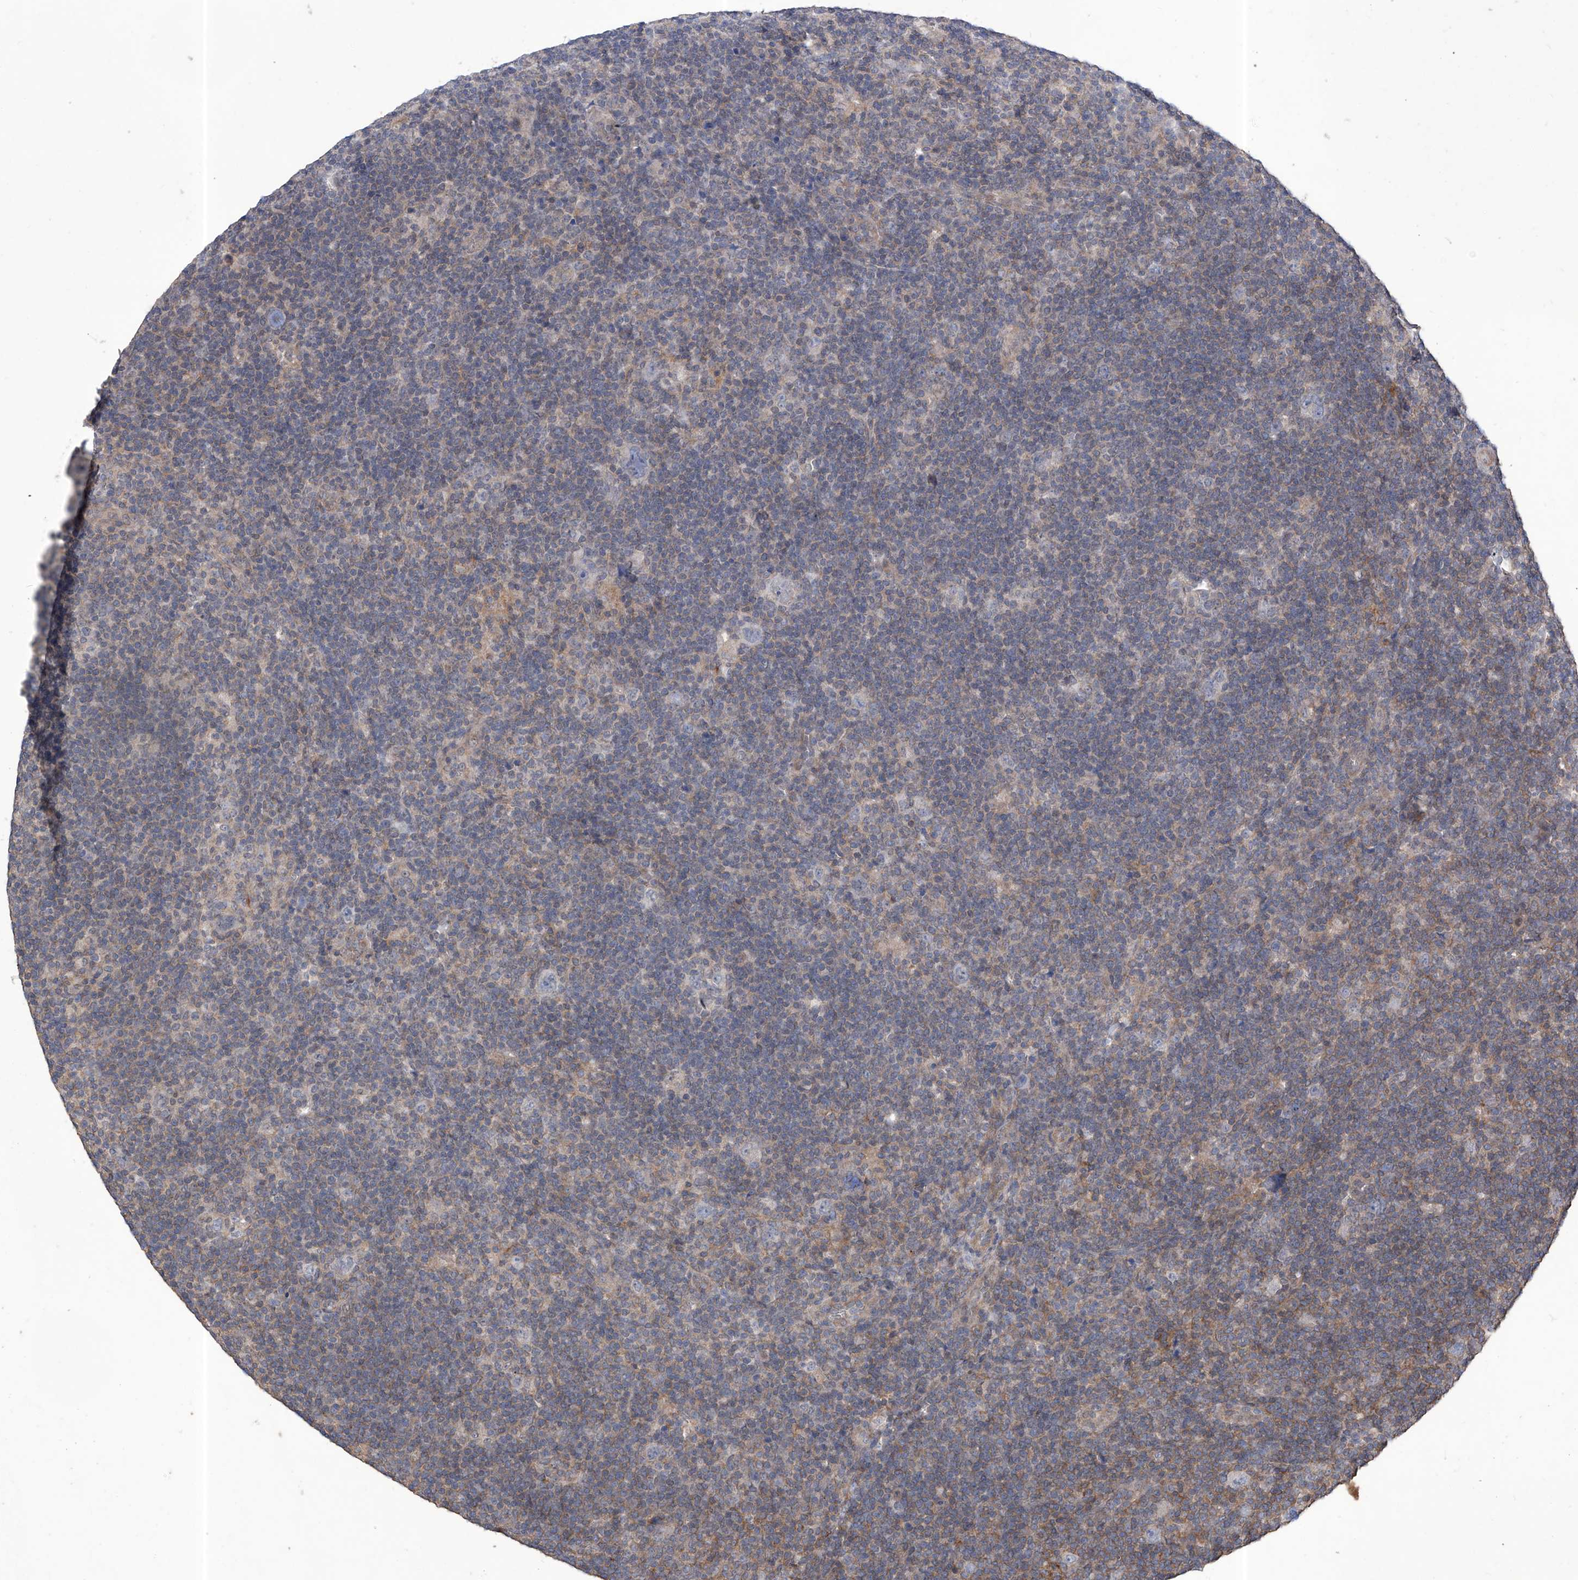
{"staining": {"intensity": "negative", "quantity": "none", "location": "none"}, "tissue": "lymphoma", "cell_type": "Tumor cells", "image_type": "cancer", "snomed": [{"axis": "morphology", "description": "Hodgkin's disease, NOS"}, {"axis": "topography", "description": "Lymph node"}], "caption": "Immunohistochemistry of Hodgkin's disease reveals no staining in tumor cells.", "gene": "KIFC2", "patient": {"sex": "female", "age": 57}}